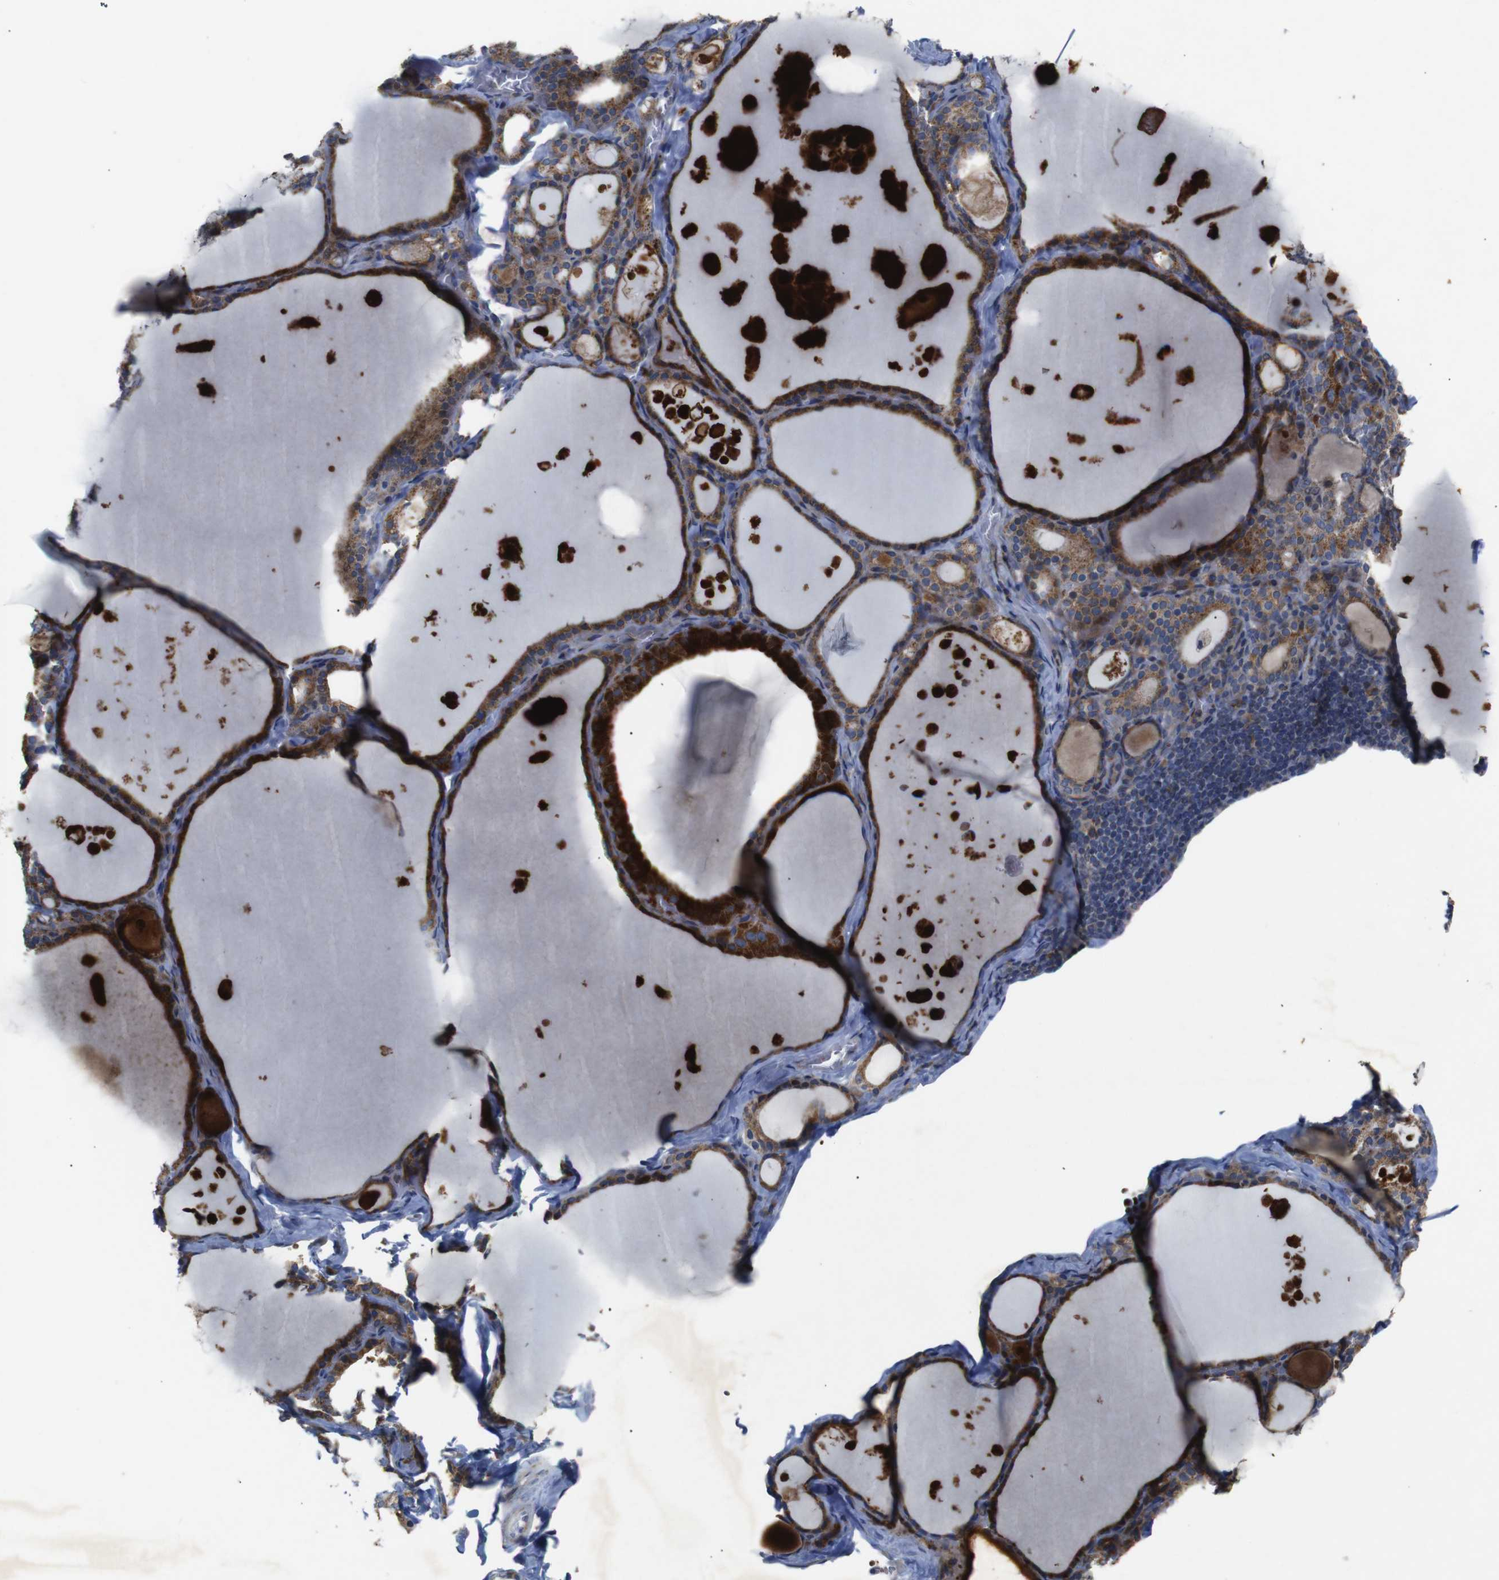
{"staining": {"intensity": "strong", "quantity": ">75%", "location": "cytoplasmic/membranous"}, "tissue": "thyroid gland", "cell_type": "Glandular cells", "image_type": "normal", "snomed": [{"axis": "morphology", "description": "Normal tissue, NOS"}, {"axis": "topography", "description": "Thyroid gland"}], "caption": "Immunohistochemistry photomicrograph of benign thyroid gland: thyroid gland stained using immunohistochemistry demonstrates high levels of strong protein expression localized specifically in the cytoplasmic/membranous of glandular cells, appearing as a cytoplasmic/membranous brown color.", "gene": "CHST10", "patient": {"sex": "male", "age": 56}}